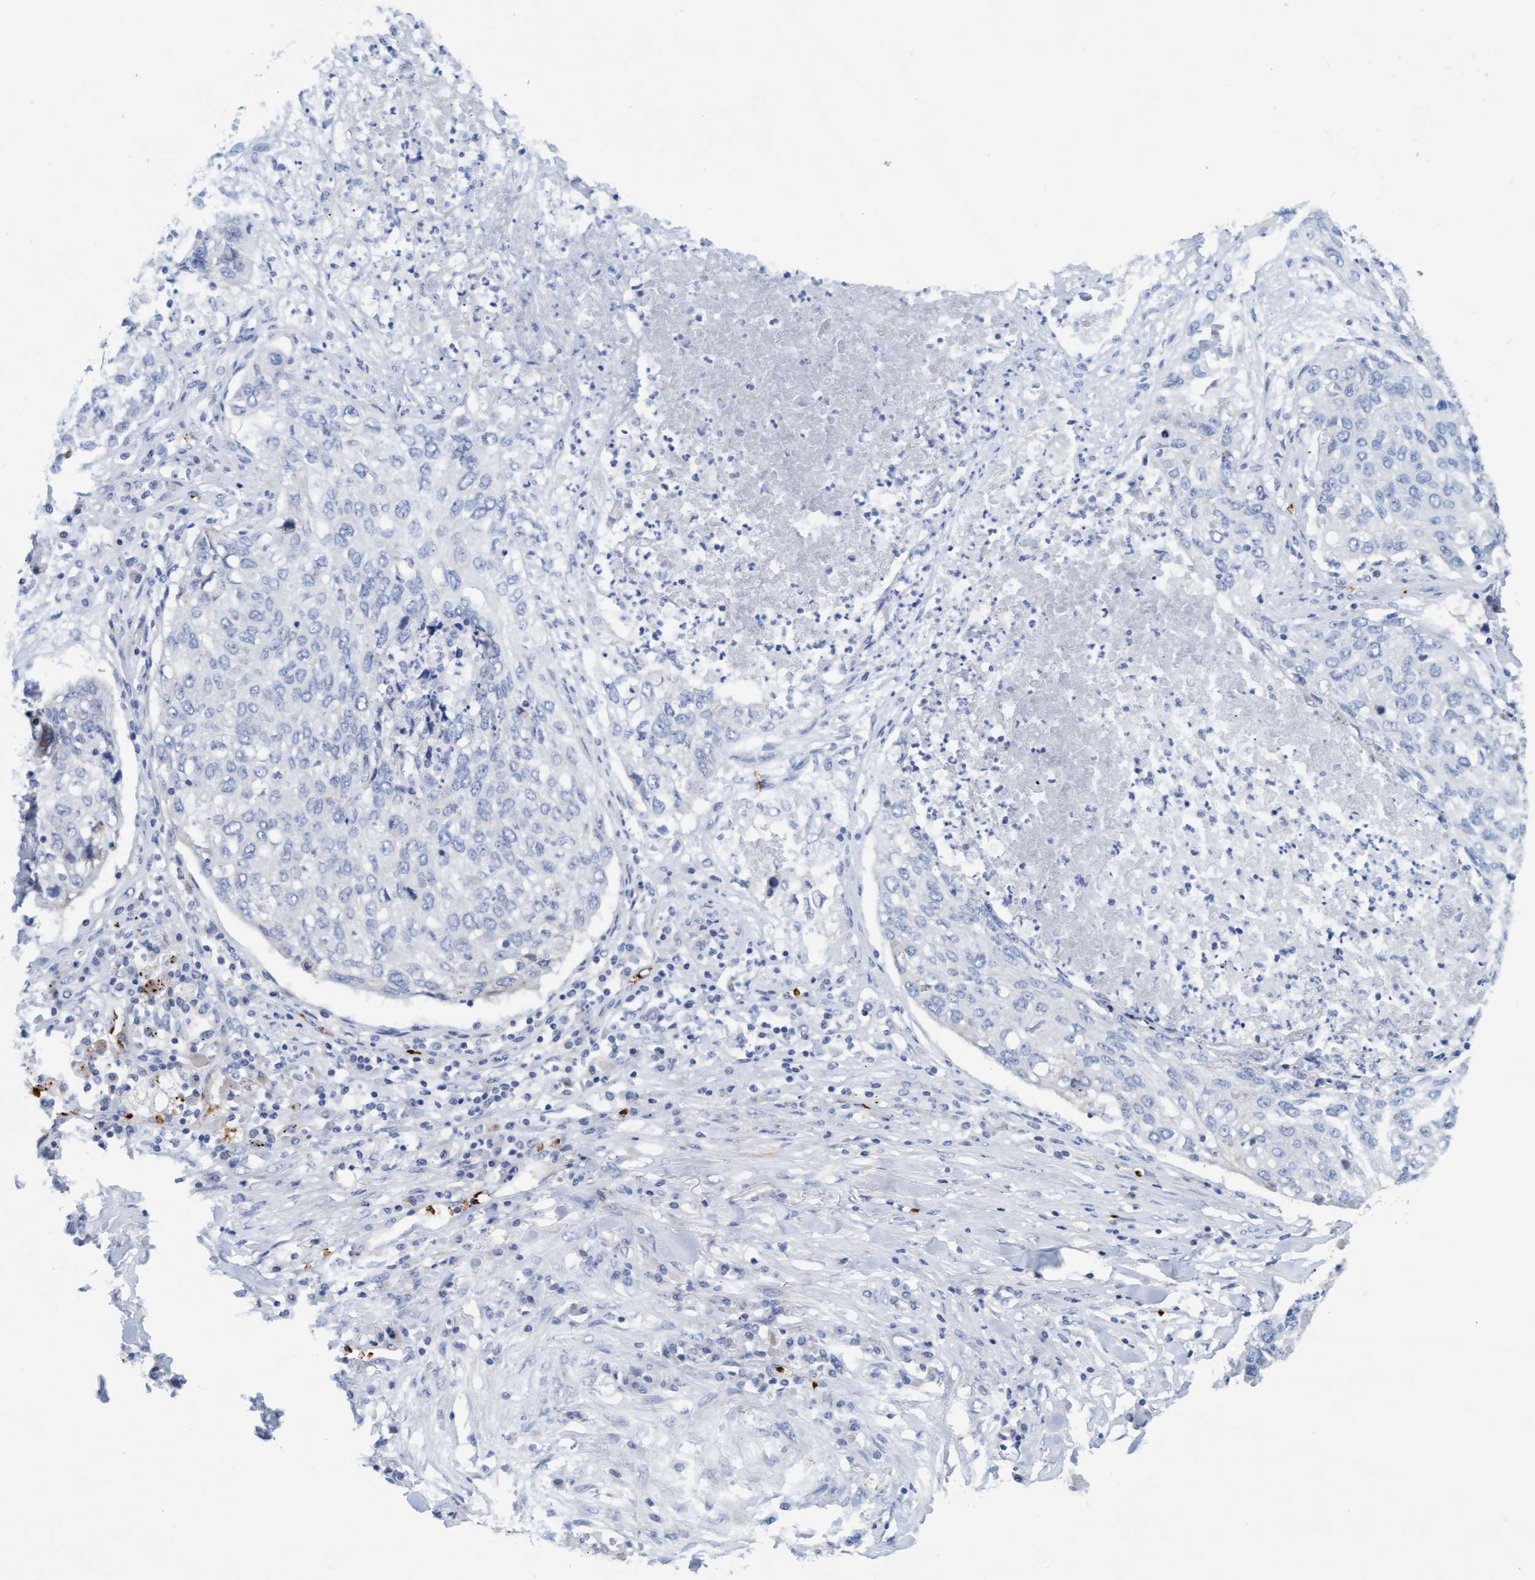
{"staining": {"intensity": "negative", "quantity": "none", "location": "none"}, "tissue": "lung cancer", "cell_type": "Tumor cells", "image_type": "cancer", "snomed": [{"axis": "morphology", "description": "Squamous cell carcinoma, NOS"}, {"axis": "topography", "description": "Lung"}], "caption": "Human lung cancer (squamous cell carcinoma) stained for a protein using immunohistochemistry displays no staining in tumor cells.", "gene": "P2RX5", "patient": {"sex": "female", "age": 63}}